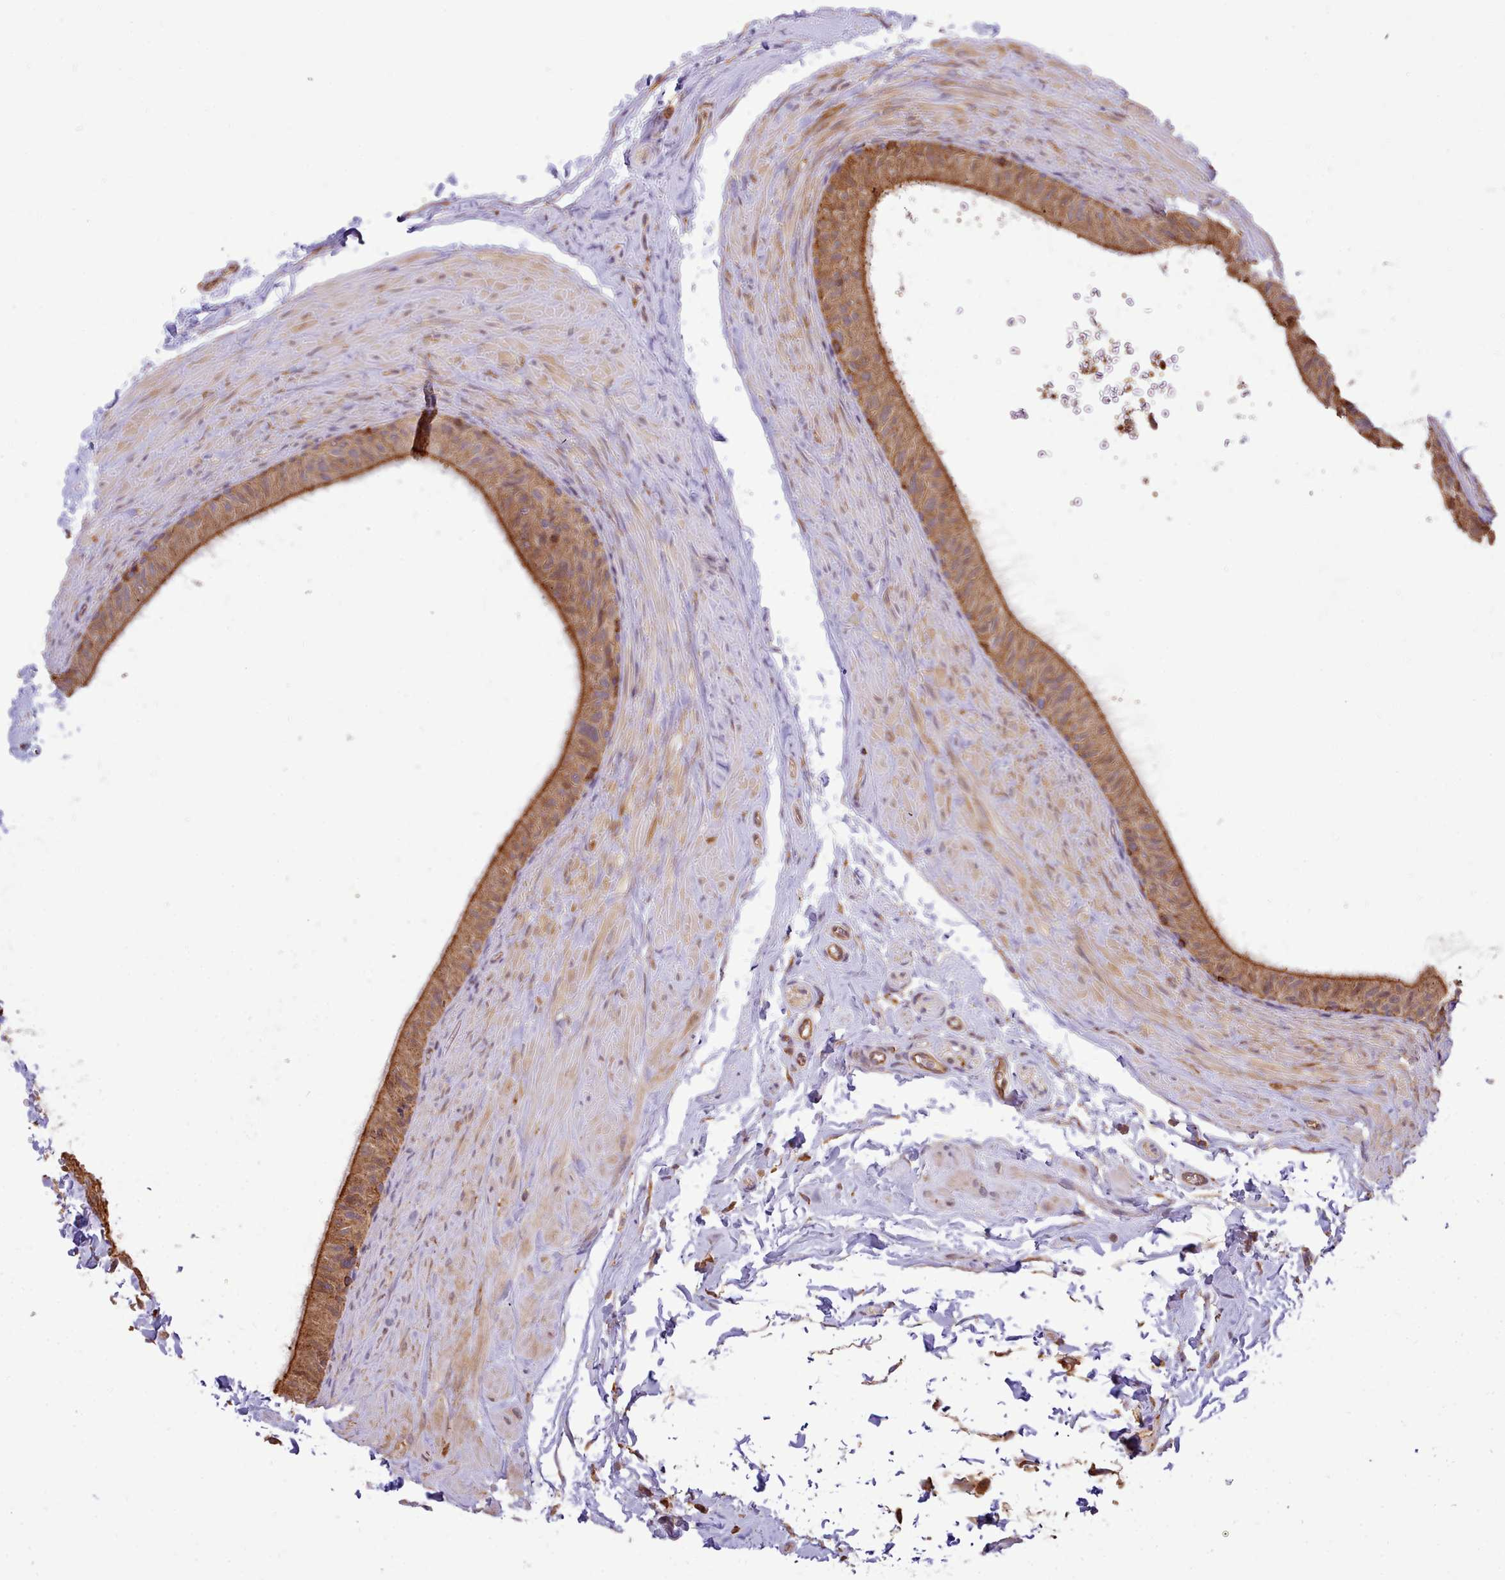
{"staining": {"intensity": "moderate", "quantity": ">75%", "location": "cytoplasmic/membranous"}, "tissue": "epididymis", "cell_type": "Glandular cells", "image_type": "normal", "snomed": [{"axis": "morphology", "description": "Normal tissue, NOS"}, {"axis": "topography", "description": "Epididymis"}], "caption": "Epididymis was stained to show a protein in brown. There is medium levels of moderate cytoplasmic/membranous expression in approximately >75% of glandular cells. (DAB (3,3'-diaminobenzidine) IHC, brown staining for protein, blue staining for nuclei).", "gene": "CAPZA1", "patient": {"sex": "male", "age": 49}}